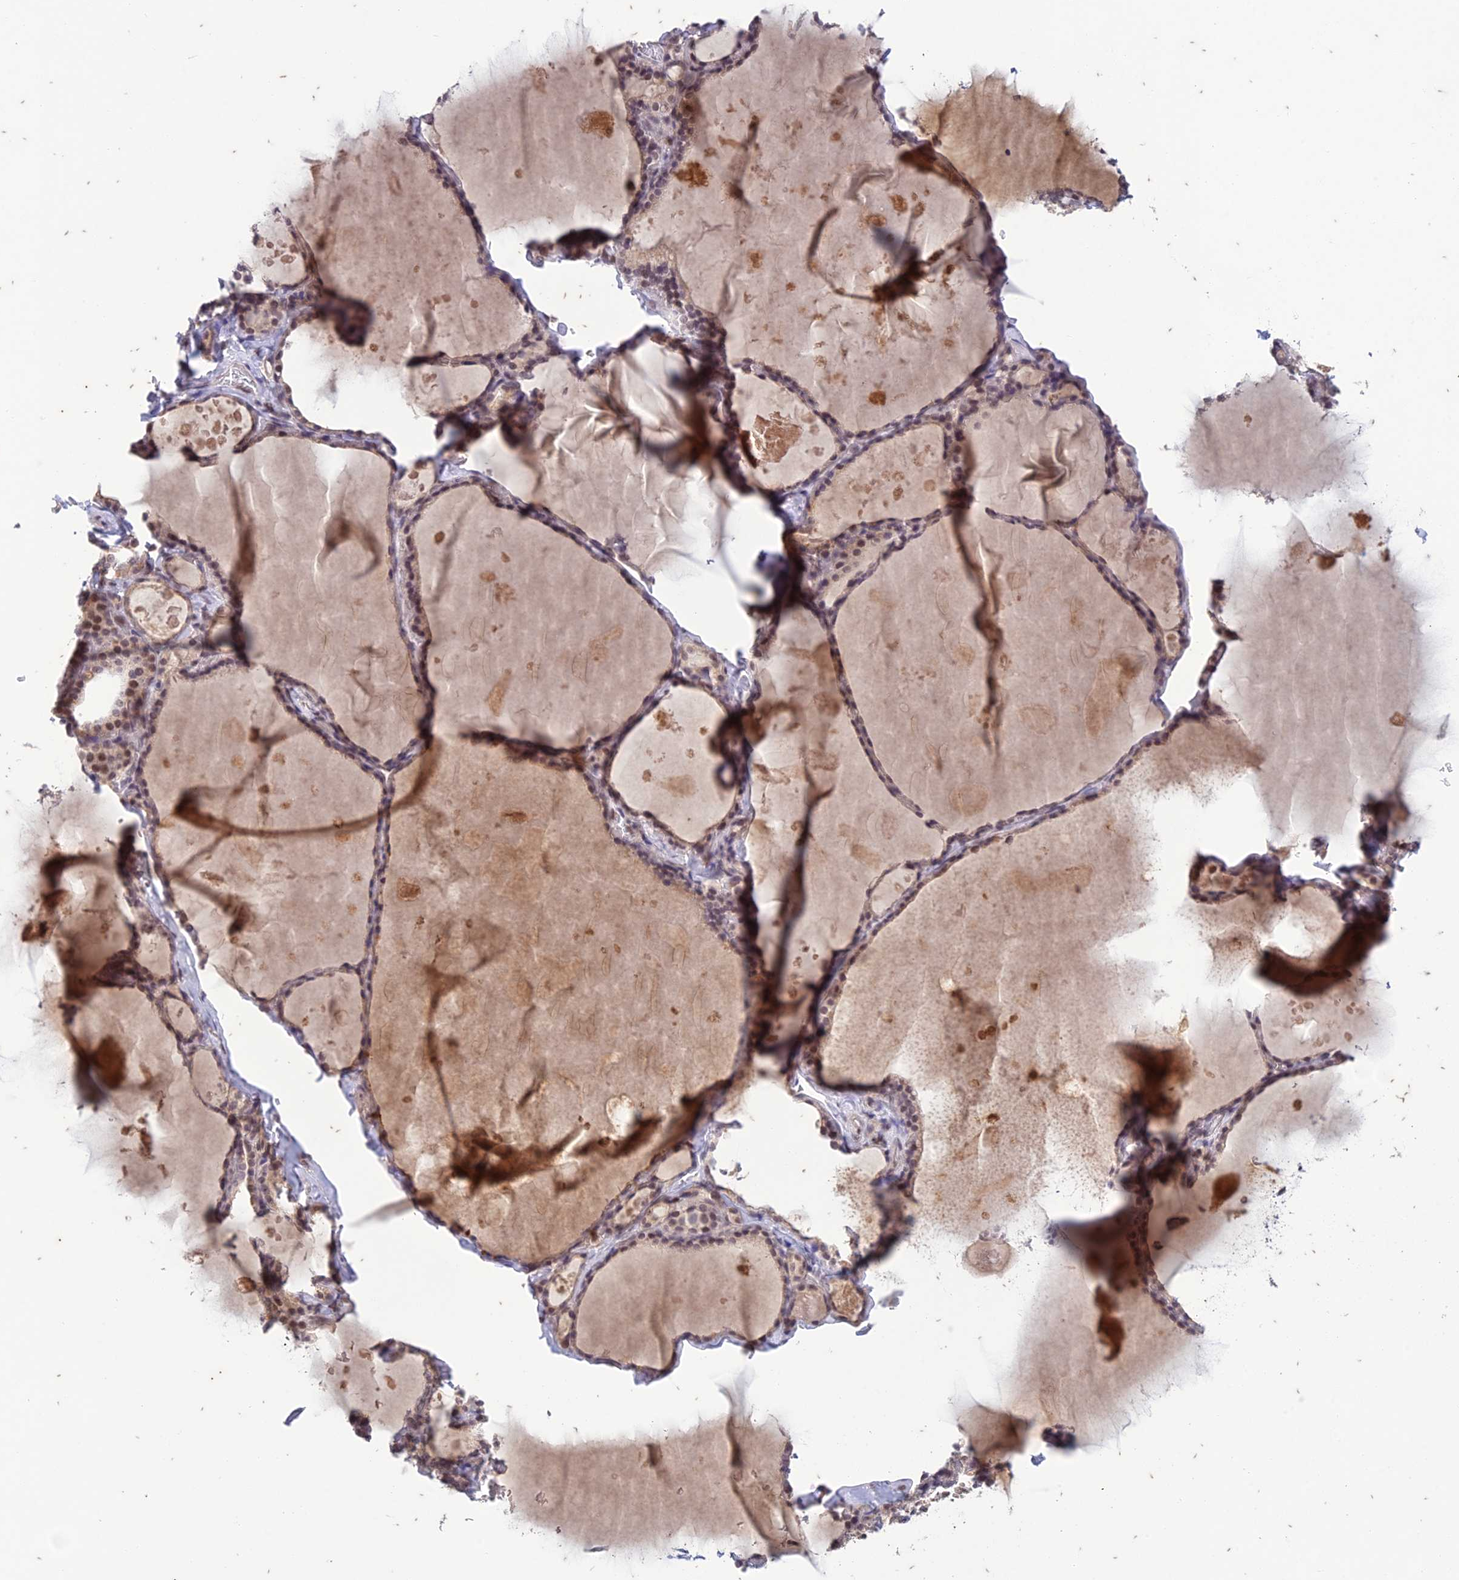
{"staining": {"intensity": "moderate", "quantity": "25%-75%", "location": "nuclear"}, "tissue": "thyroid gland", "cell_type": "Glandular cells", "image_type": "normal", "snomed": [{"axis": "morphology", "description": "Normal tissue, NOS"}, {"axis": "topography", "description": "Thyroid gland"}], "caption": "Human thyroid gland stained with a brown dye displays moderate nuclear positive expression in about 25%-75% of glandular cells.", "gene": "POP4", "patient": {"sex": "male", "age": 56}}